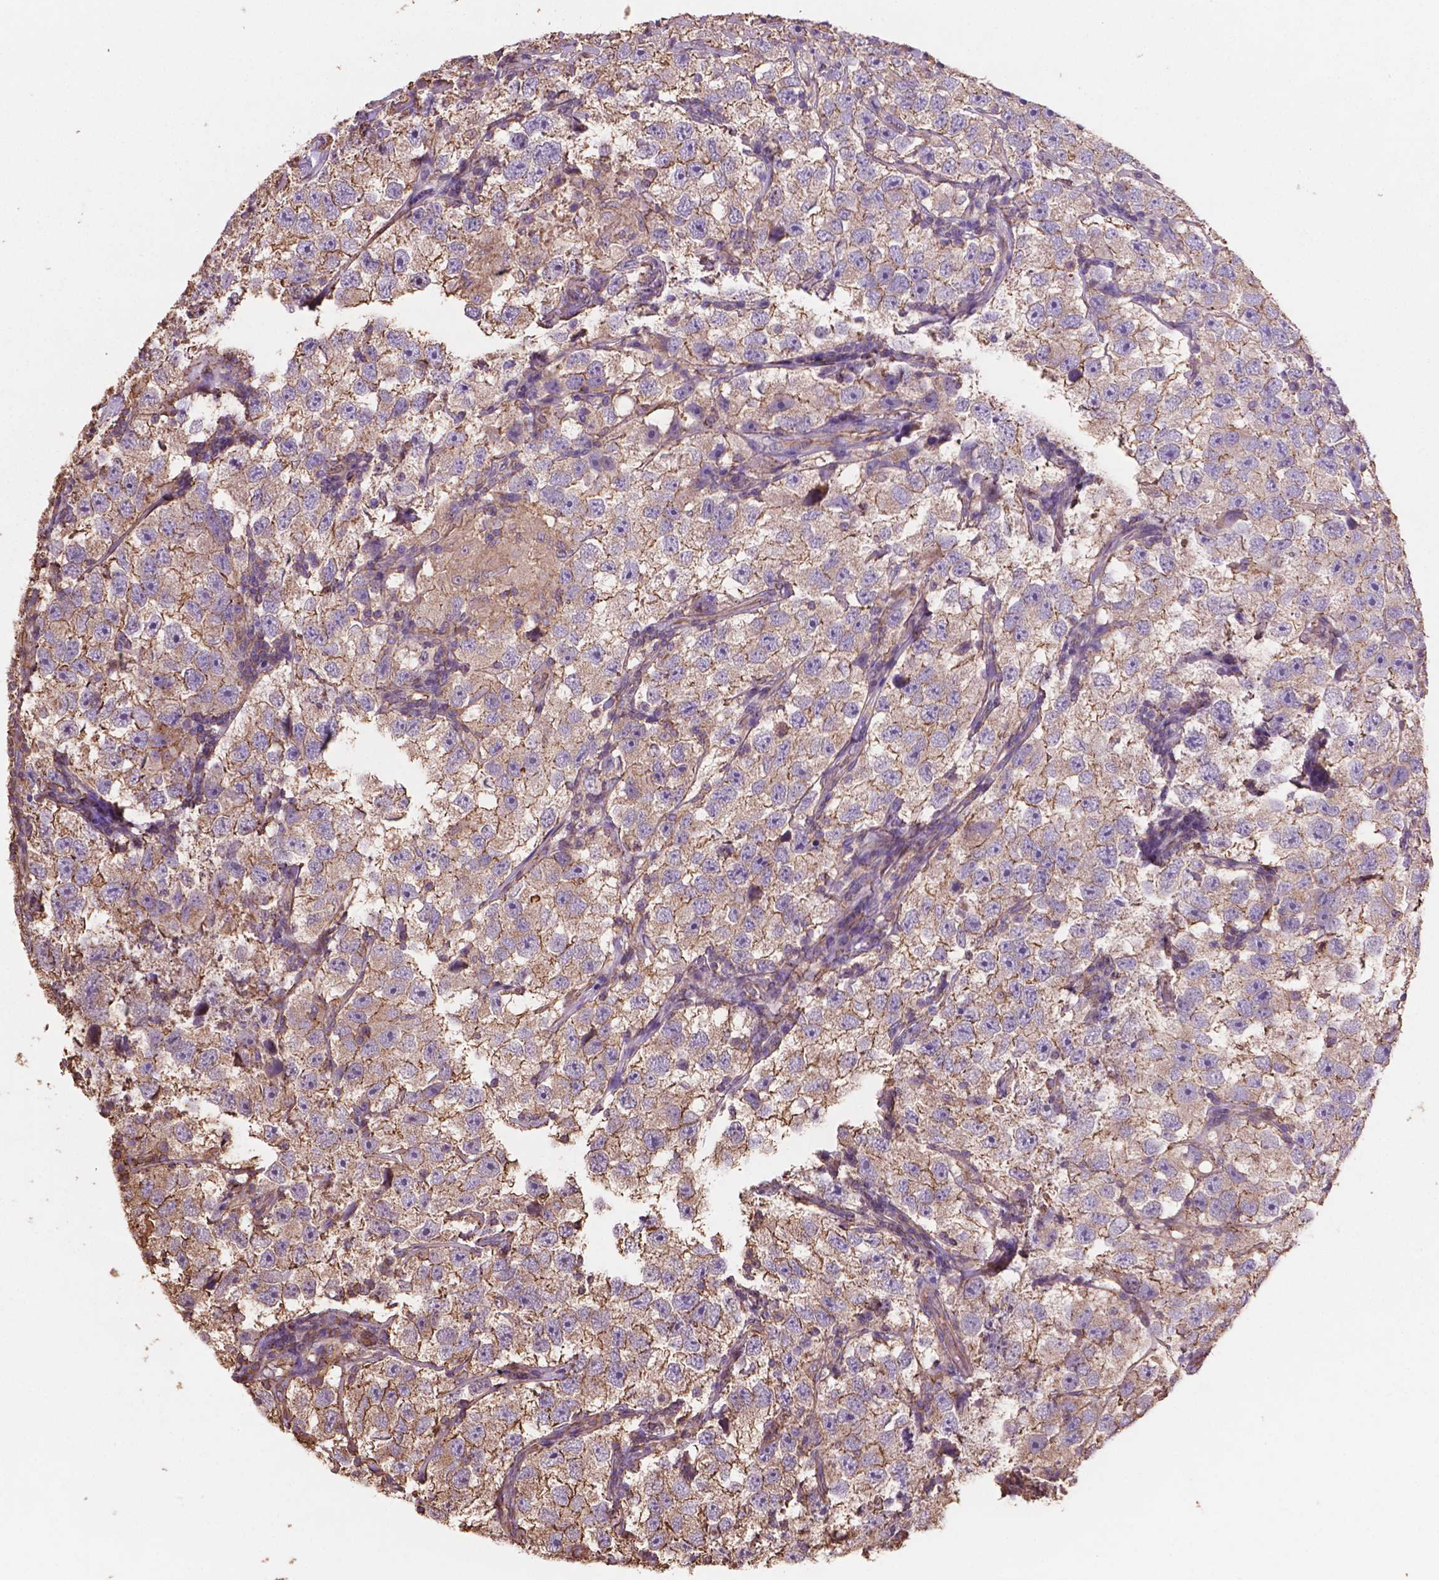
{"staining": {"intensity": "moderate", "quantity": ">75%", "location": "cytoplasmic/membranous"}, "tissue": "testis cancer", "cell_type": "Tumor cells", "image_type": "cancer", "snomed": [{"axis": "morphology", "description": "Seminoma, NOS"}, {"axis": "topography", "description": "Testis"}], "caption": "Moderate cytoplasmic/membranous protein staining is seen in approximately >75% of tumor cells in seminoma (testis).", "gene": "NIPA2", "patient": {"sex": "male", "age": 26}}